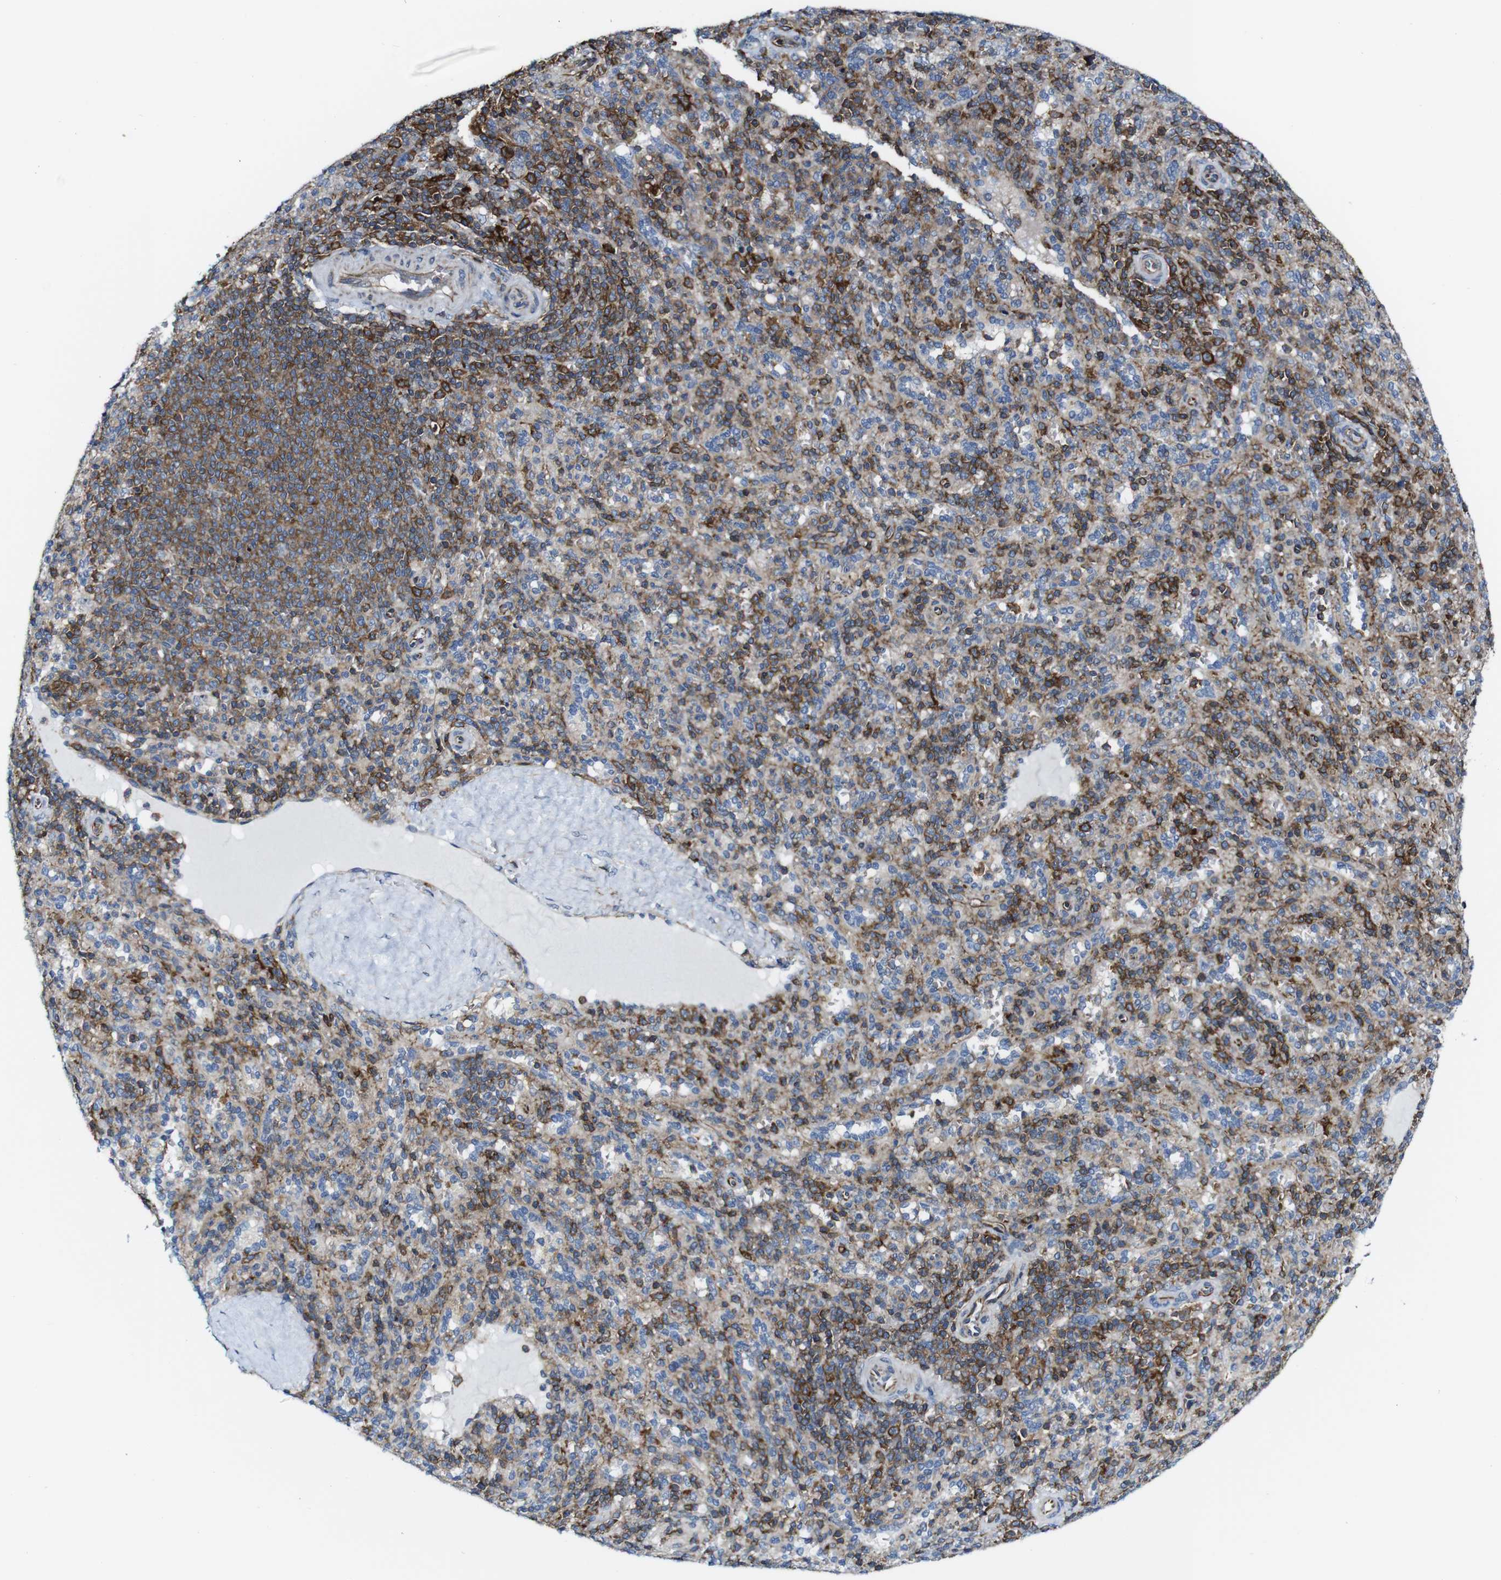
{"staining": {"intensity": "strong", "quantity": "<25%", "location": "cytoplasmic/membranous"}, "tissue": "spleen", "cell_type": "Cells in red pulp", "image_type": "normal", "snomed": [{"axis": "morphology", "description": "Normal tissue, NOS"}, {"axis": "topography", "description": "Spleen"}], "caption": "High-magnification brightfield microscopy of unremarkable spleen stained with DAB (3,3'-diaminobenzidine) (brown) and counterstained with hematoxylin (blue). cells in red pulp exhibit strong cytoplasmic/membranous positivity is identified in approximately<25% of cells. (brown staining indicates protein expression, while blue staining denotes nuclei).", "gene": "JAK2", "patient": {"sex": "male", "age": 36}}